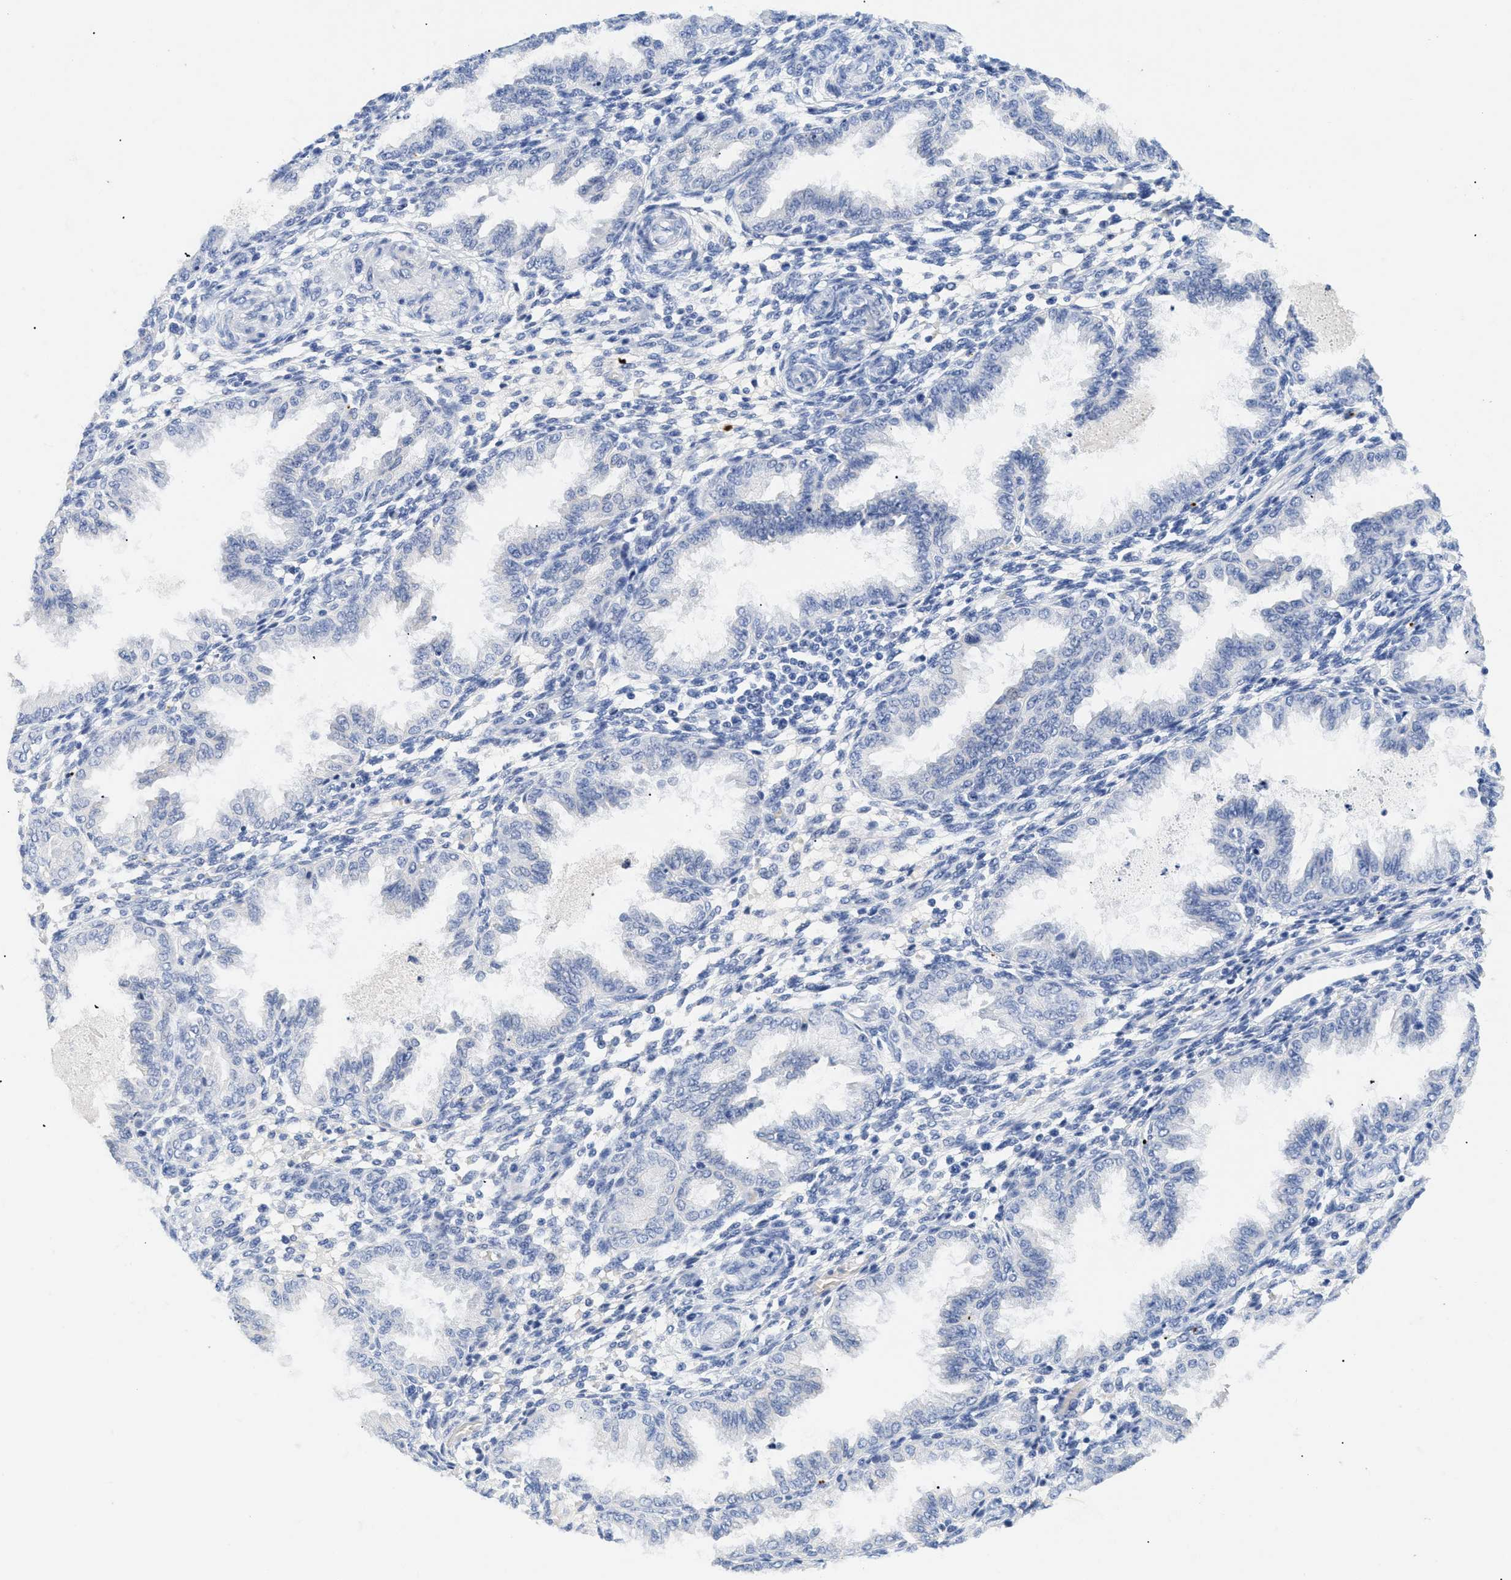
{"staining": {"intensity": "negative", "quantity": "none", "location": "none"}, "tissue": "endometrium", "cell_type": "Cells in endometrial stroma", "image_type": "normal", "snomed": [{"axis": "morphology", "description": "Normal tissue, NOS"}, {"axis": "topography", "description": "Endometrium"}], "caption": "Immunohistochemical staining of normal endometrium reveals no significant staining in cells in endometrial stroma.", "gene": "TMEM68", "patient": {"sex": "female", "age": 33}}